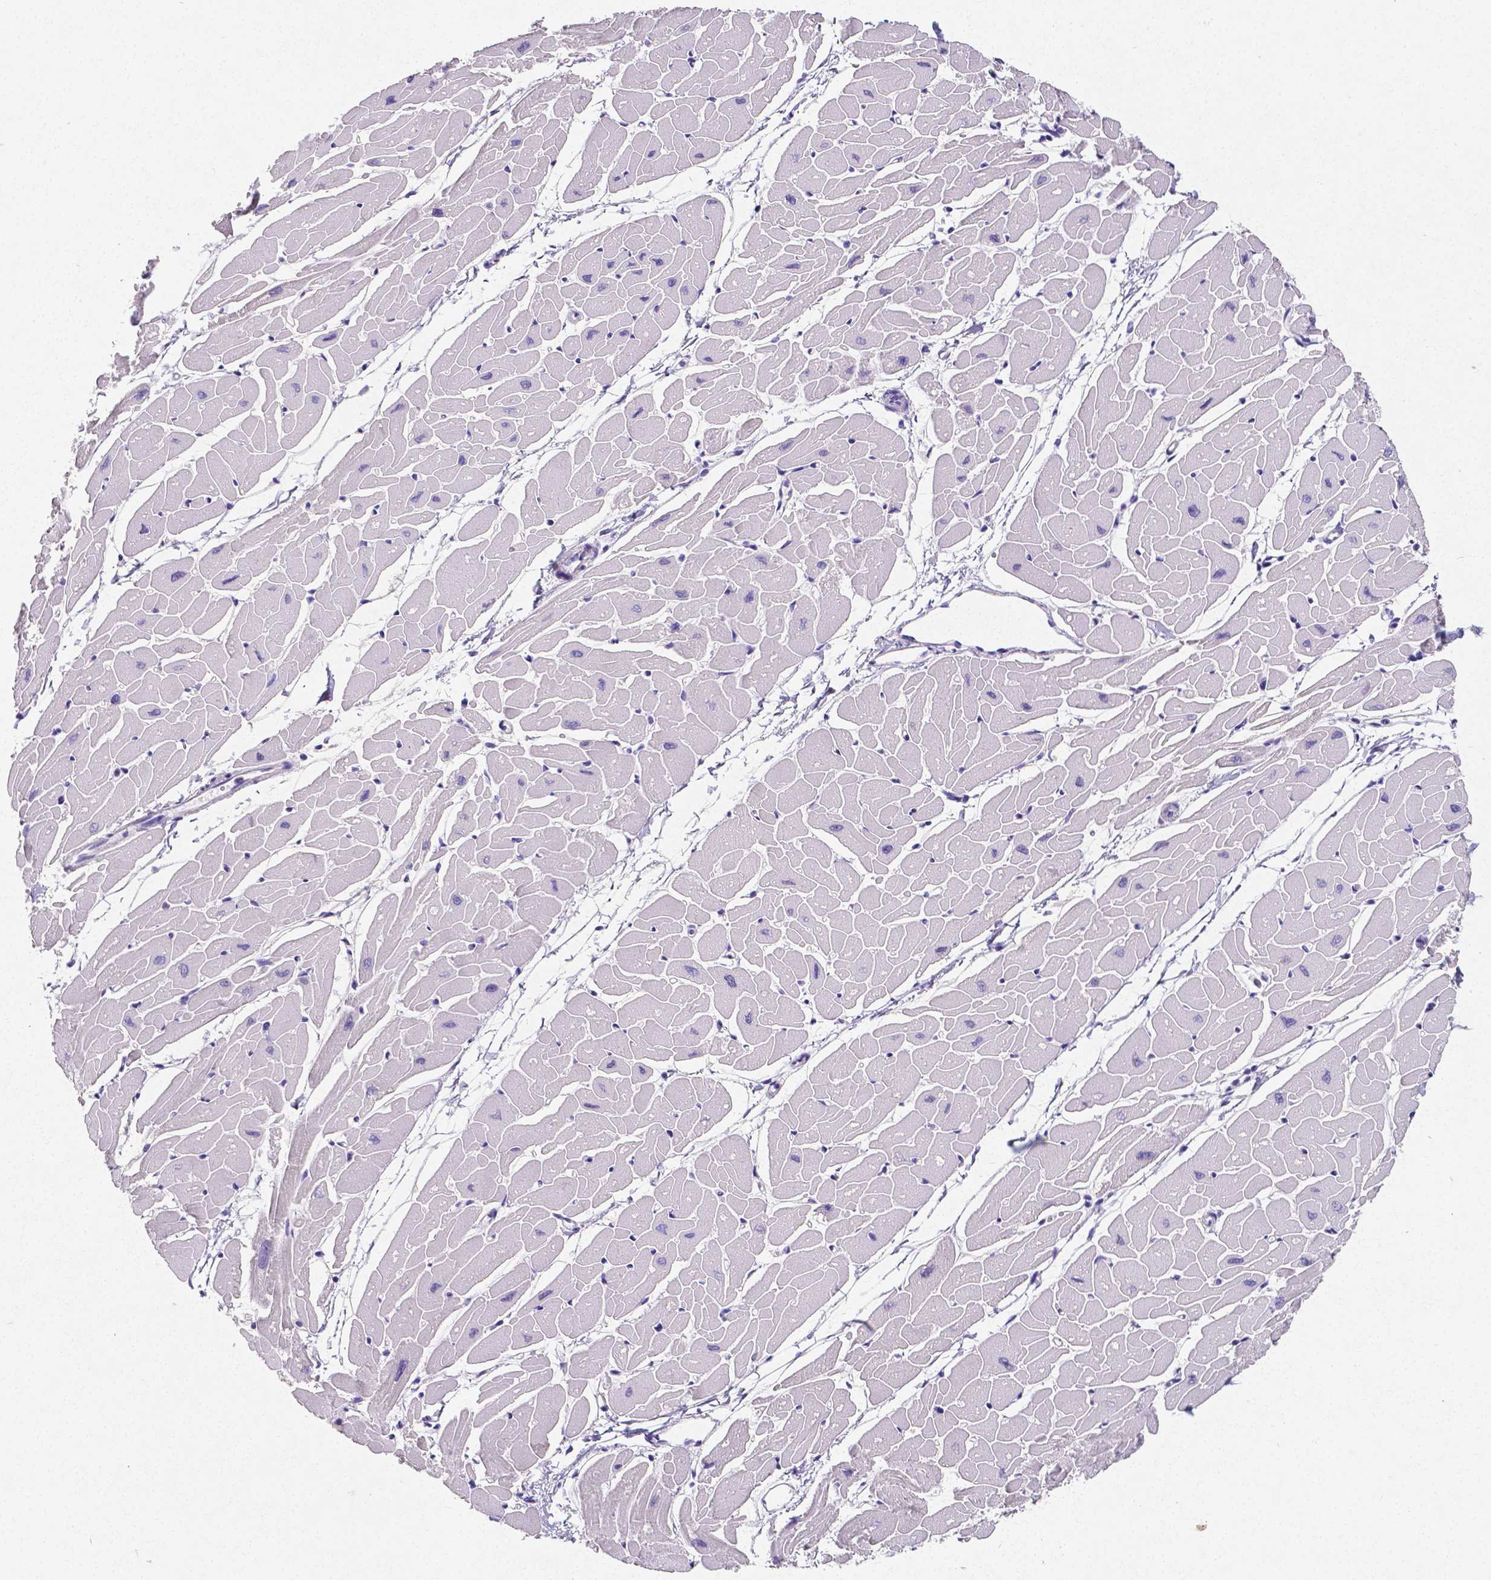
{"staining": {"intensity": "negative", "quantity": "none", "location": "none"}, "tissue": "heart muscle", "cell_type": "Cardiomyocytes", "image_type": "normal", "snomed": [{"axis": "morphology", "description": "Normal tissue, NOS"}, {"axis": "topography", "description": "Heart"}], "caption": "Histopathology image shows no protein staining in cardiomyocytes of unremarkable heart muscle.", "gene": "SATB2", "patient": {"sex": "male", "age": 57}}